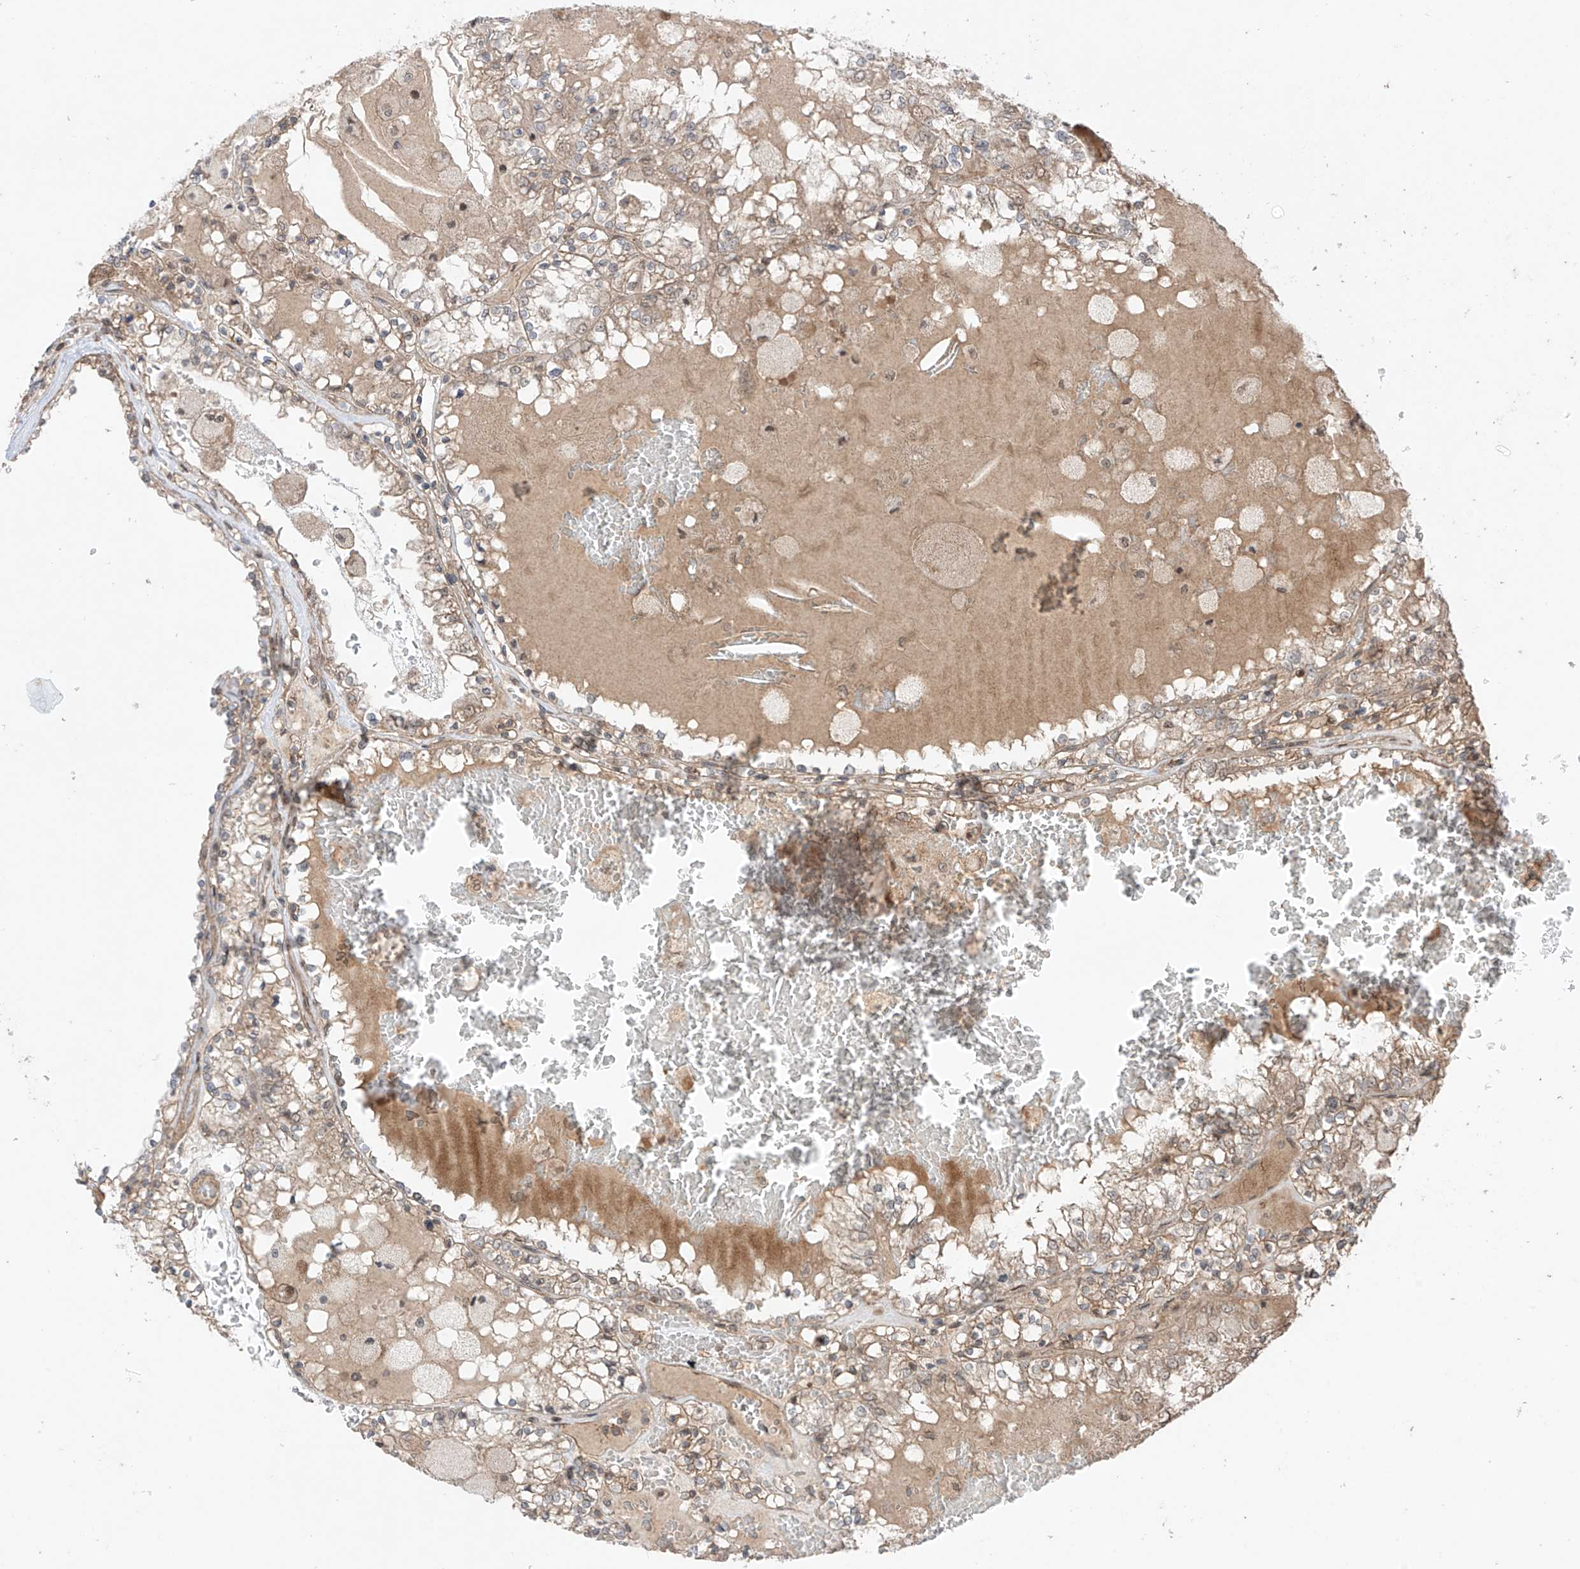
{"staining": {"intensity": "weak", "quantity": ">75%", "location": "cytoplasmic/membranous"}, "tissue": "renal cancer", "cell_type": "Tumor cells", "image_type": "cancer", "snomed": [{"axis": "morphology", "description": "Adenocarcinoma, NOS"}, {"axis": "topography", "description": "Kidney"}], "caption": "Renal adenocarcinoma was stained to show a protein in brown. There is low levels of weak cytoplasmic/membranous staining in about >75% of tumor cells. (Stains: DAB (3,3'-diaminobenzidine) in brown, nuclei in blue, Microscopy: brightfield microscopy at high magnification).", "gene": "ABCD1", "patient": {"sex": "female", "age": 56}}